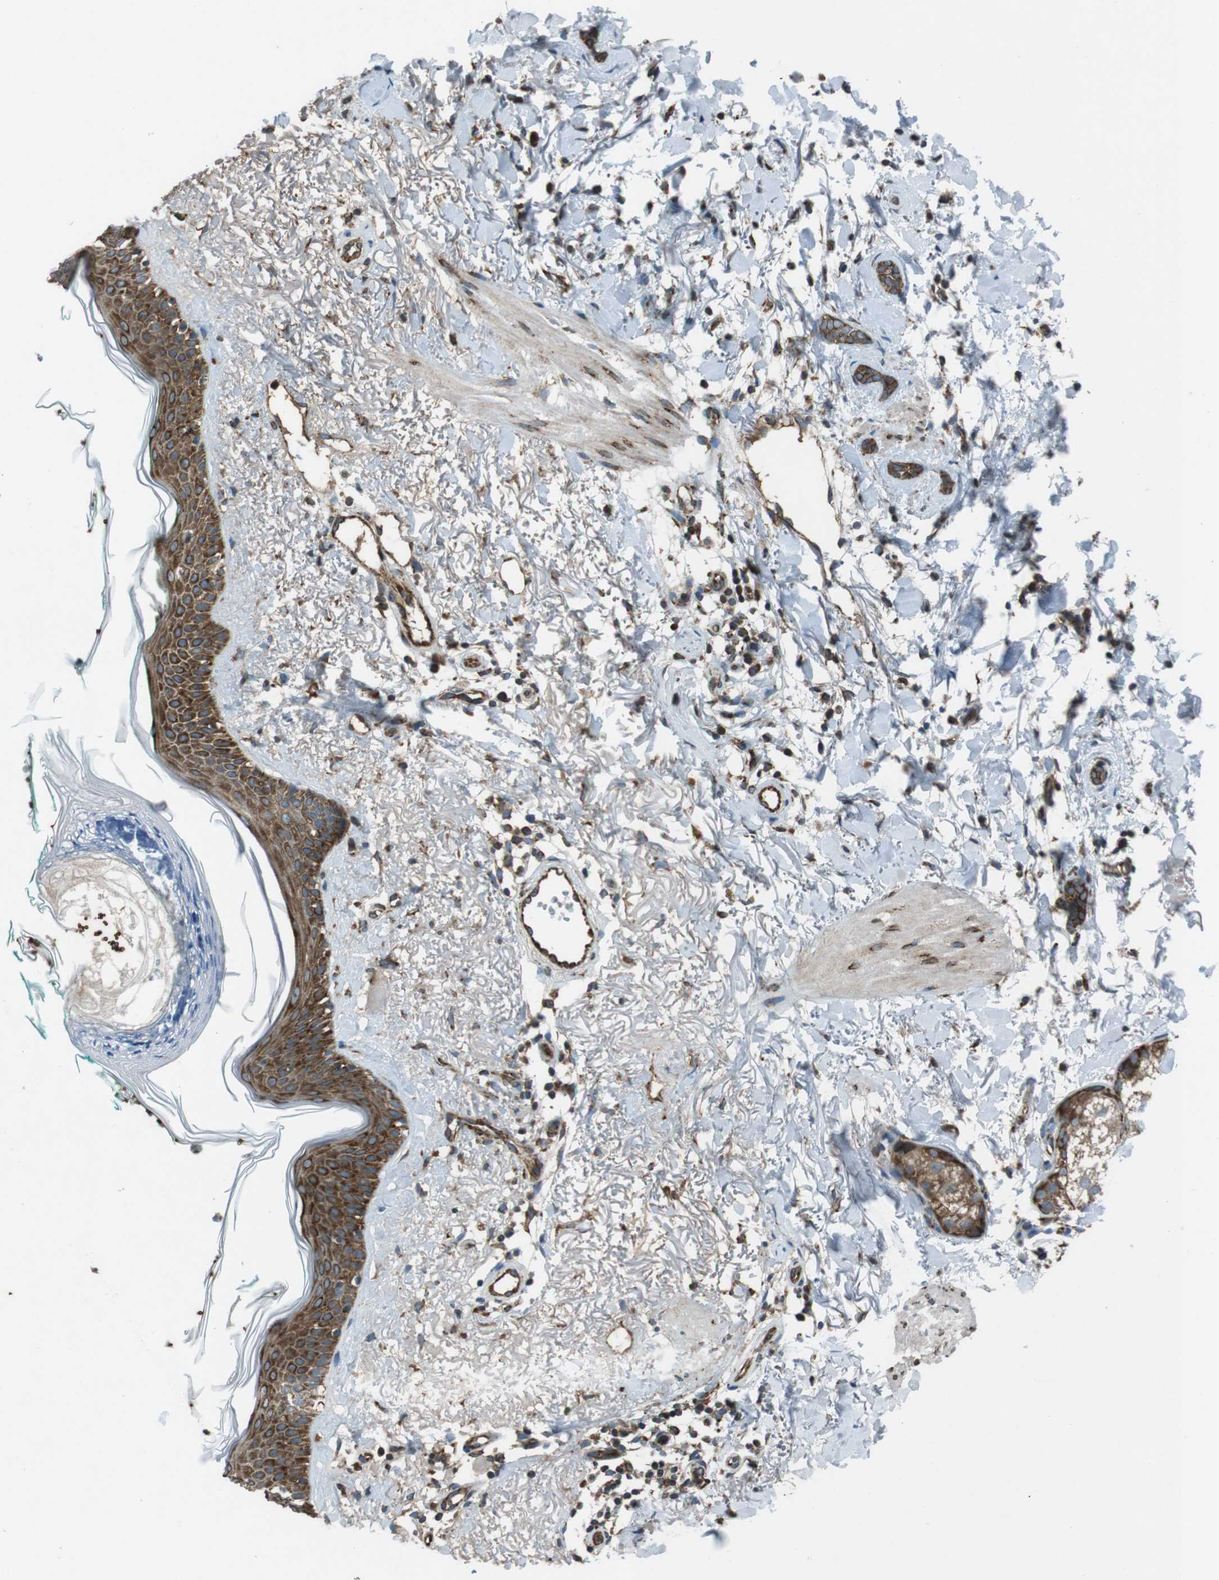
{"staining": {"intensity": "strong", "quantity": ">75%", "location": "cytoplasmic/membranous"}, "tissue": "skin cancer", "cell_type": "Tumor cells", "image_type": "cancer", "snomed": [{"axis": "morphology", "description": "Basal cell carcinoma"}, {"axis": "morphology", "description": "Adnexal tumor, benign"}, {"axis": "topography", "description": "Skin"}], "caption": "About >75% of tumor cells in benign adnexal tumor (skin) demonstrate strong cytoplasmic/membranous protein staining as visualized by brown immunohistochemical staining.", "gene": "KTN1", "patient": {"sex": "female", "age": 42}}